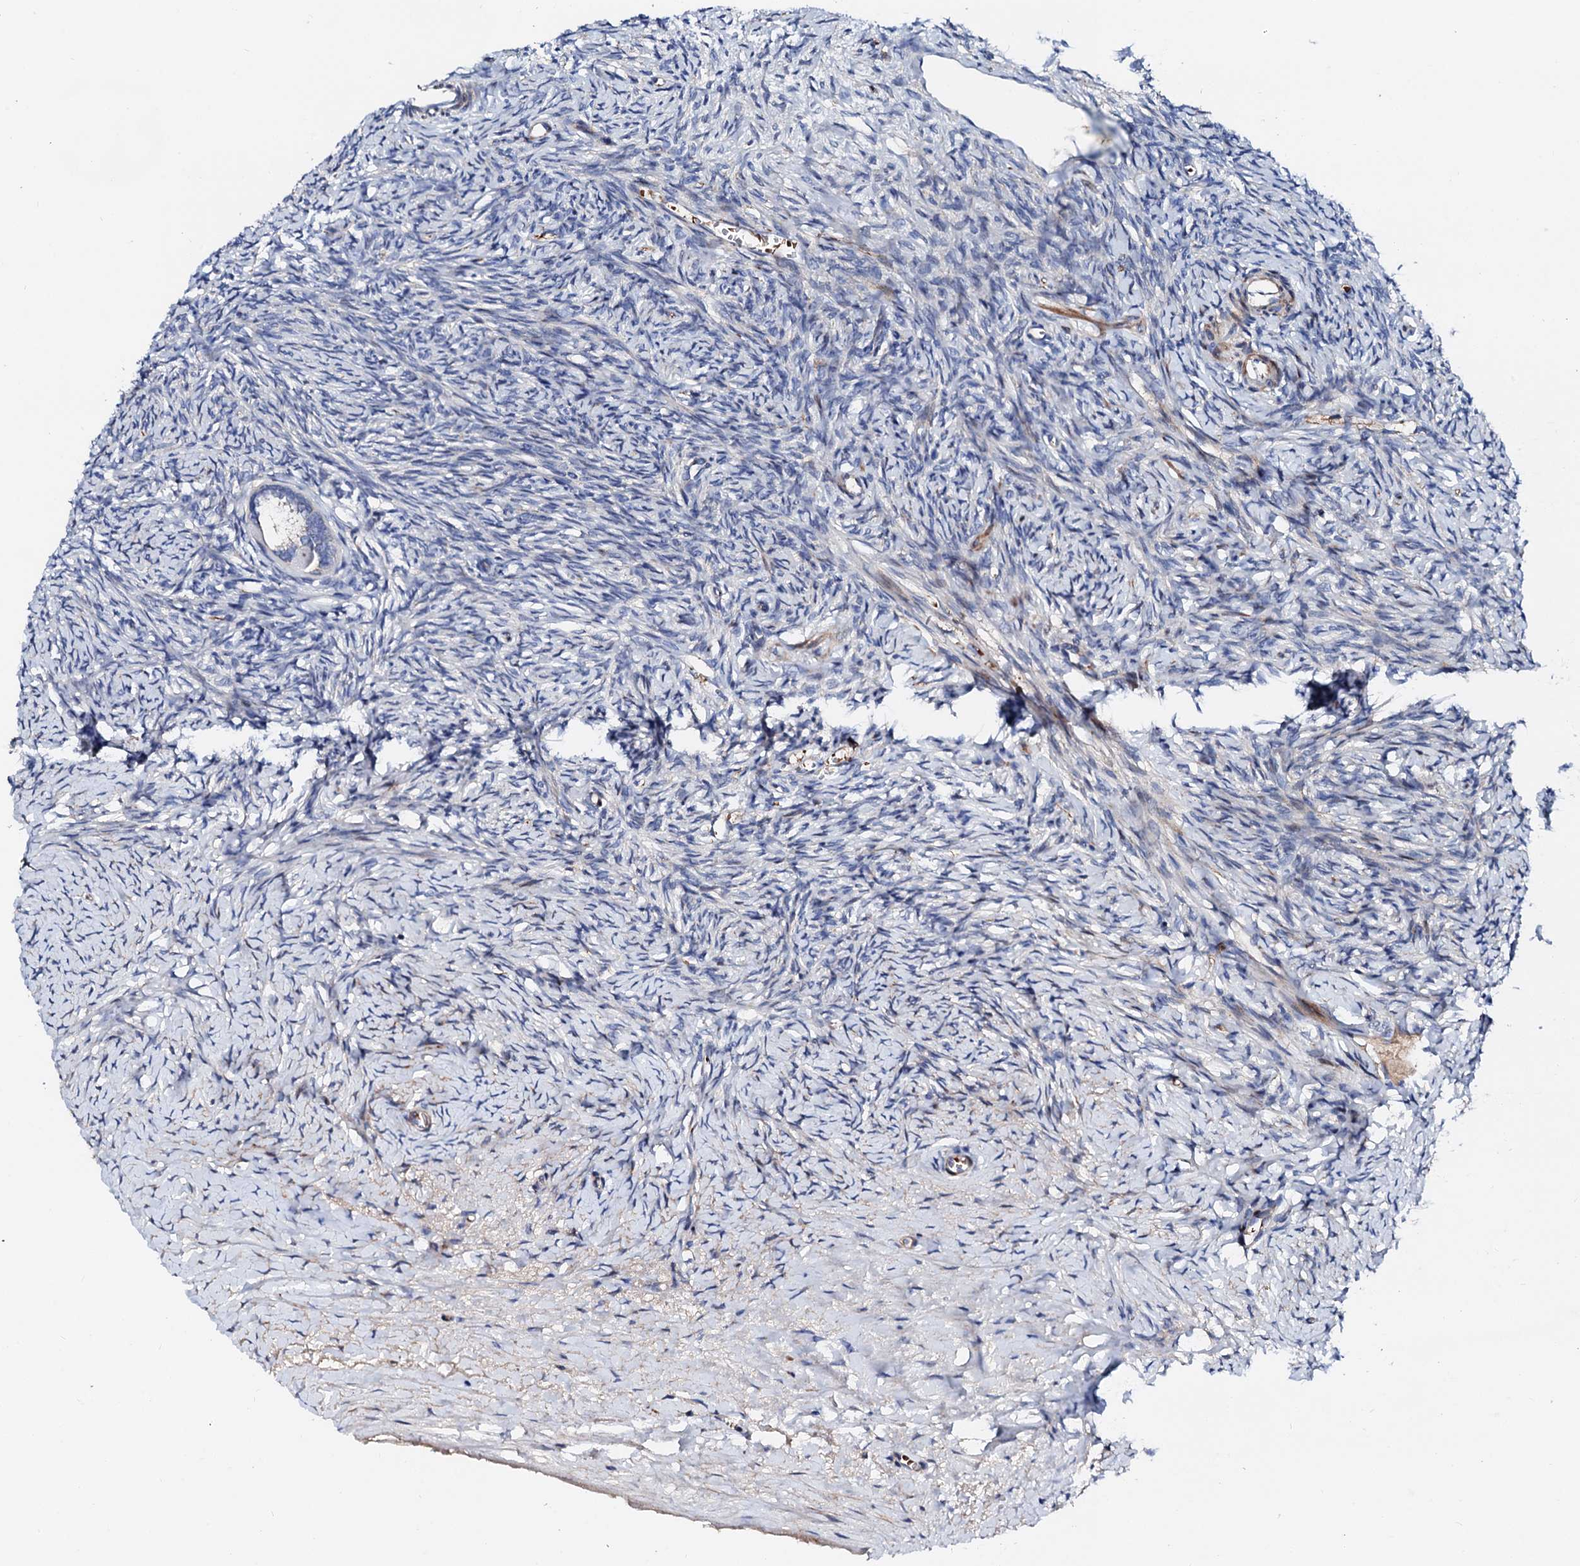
{"staining": {"intensity": "negative", "quantity": "none", "location": "none"}, "tissue": "ovary", "cell_type": "Follicle cells", "image_type": "normal", "snomed": [{"axis": "morphology", "description": "Normal tissue, NOS"}, {"axis": "morphology", "description": "Developmental malformation"}, {"axis": "topography", "description": "Ovary"}], "caption": "Immunohistochemistry image of normal human ovary stained for a protein (brown), which exhibits no expression in follicle cells.", "gene": "SLC10A7", "patient": {"sex": "female", "age": 39}}